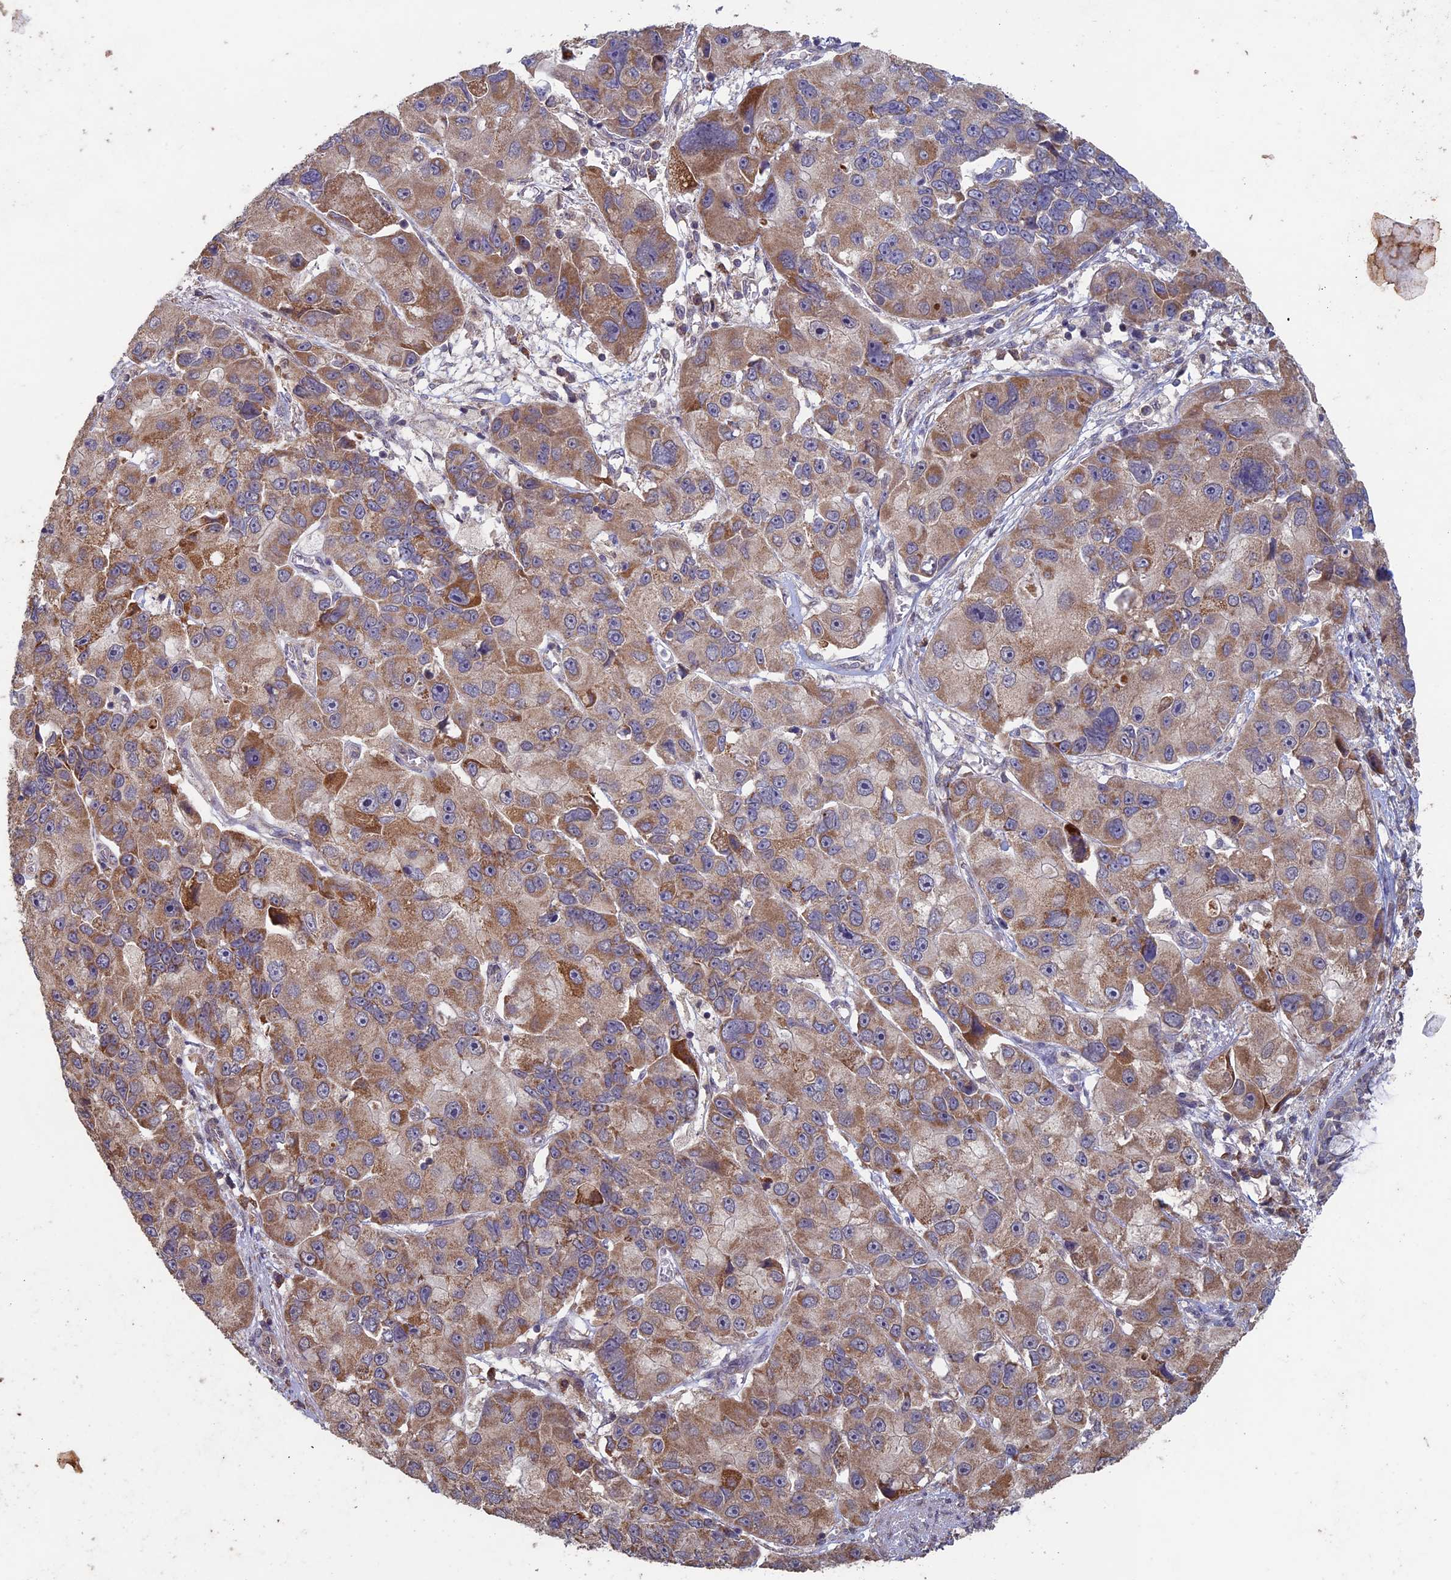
{"staining": {"intensity": "moderate", "quantity": ">75%", "location": "cytoplasmic/membranous"}, "tissue": "lung cancer", "cell_type": "Tumor cells", "image_type": "cancer", "snomed": [{"axis": "morphology", "description": "Adenocarcinoma, NOS"}, {"axis": "topography", "description": "Lung"}], "caption": "Lung cancer stained with DAB (3,3'-diaminobenzidine) immunohistochemistry reveals medium levels of moderate cytoplasmic/membranous expression in about >75% of tumor cells. (DAB (3,3'-diaminobenzidine) IHC, brown staining for protein, blue staining for nuclei).", "gene": "RCCD1", "patient": {"sex": "female", "age": 54}}